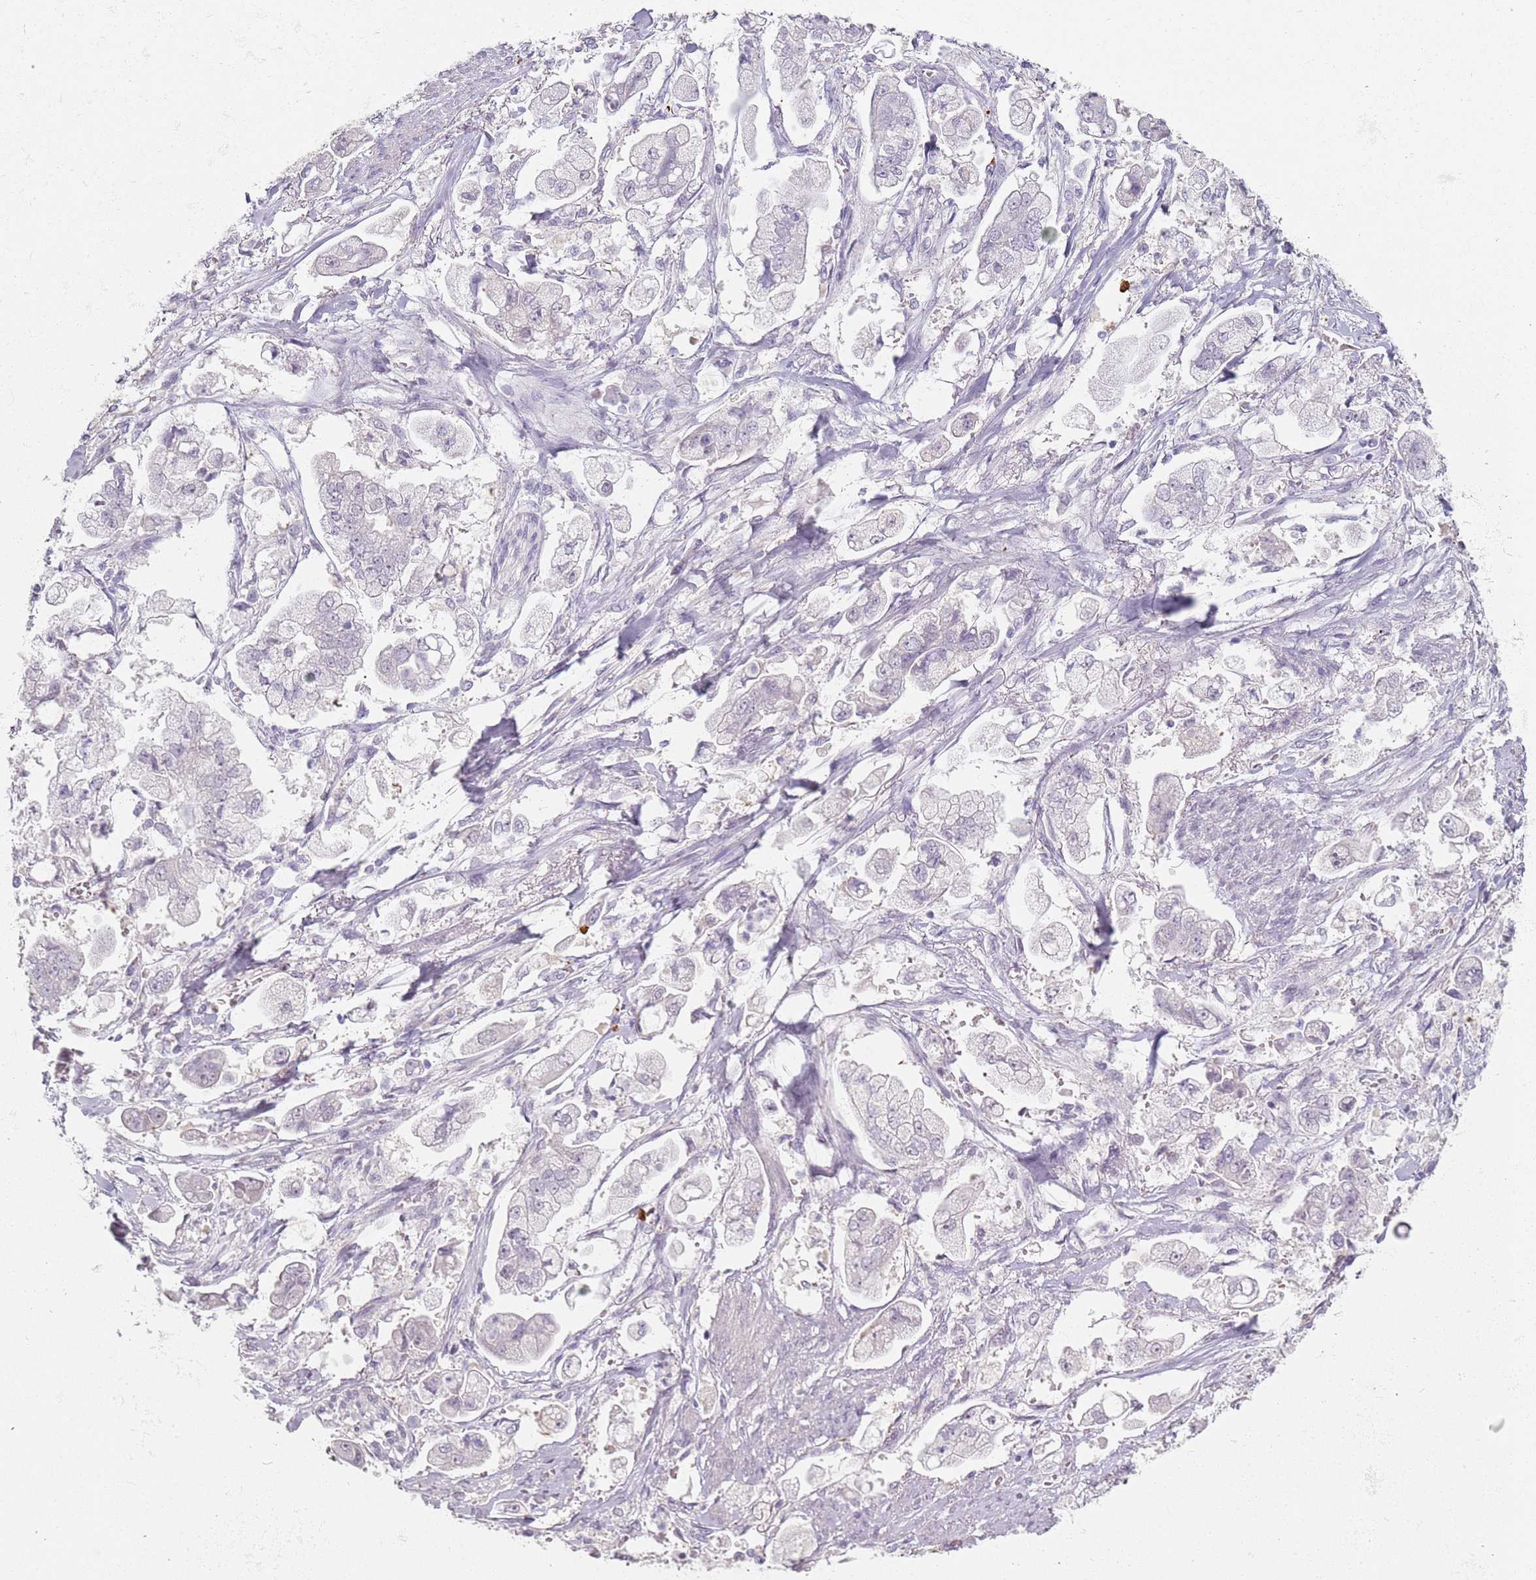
{"staining": {"intensity": "negative", "quantity": "none", "location": "none"}, "tissue": "stomach cancer", "cell_type": "Tumor cells", "image_type": "cancer", "snomed": [{"axis": "morphology", "description": "Adenocarcinoma, NOS"}, {"axis": "topography", "description": "Stomach"}], "caption": "High magnification brightfield microscopy of stomach adenocarcinoma stained with DAB (brown) and counterstained with hematoxylin (blue): tumor cells show no significant expression.", "gene": "CD40LG", "patient": {"sex": "male", "age": 62}}